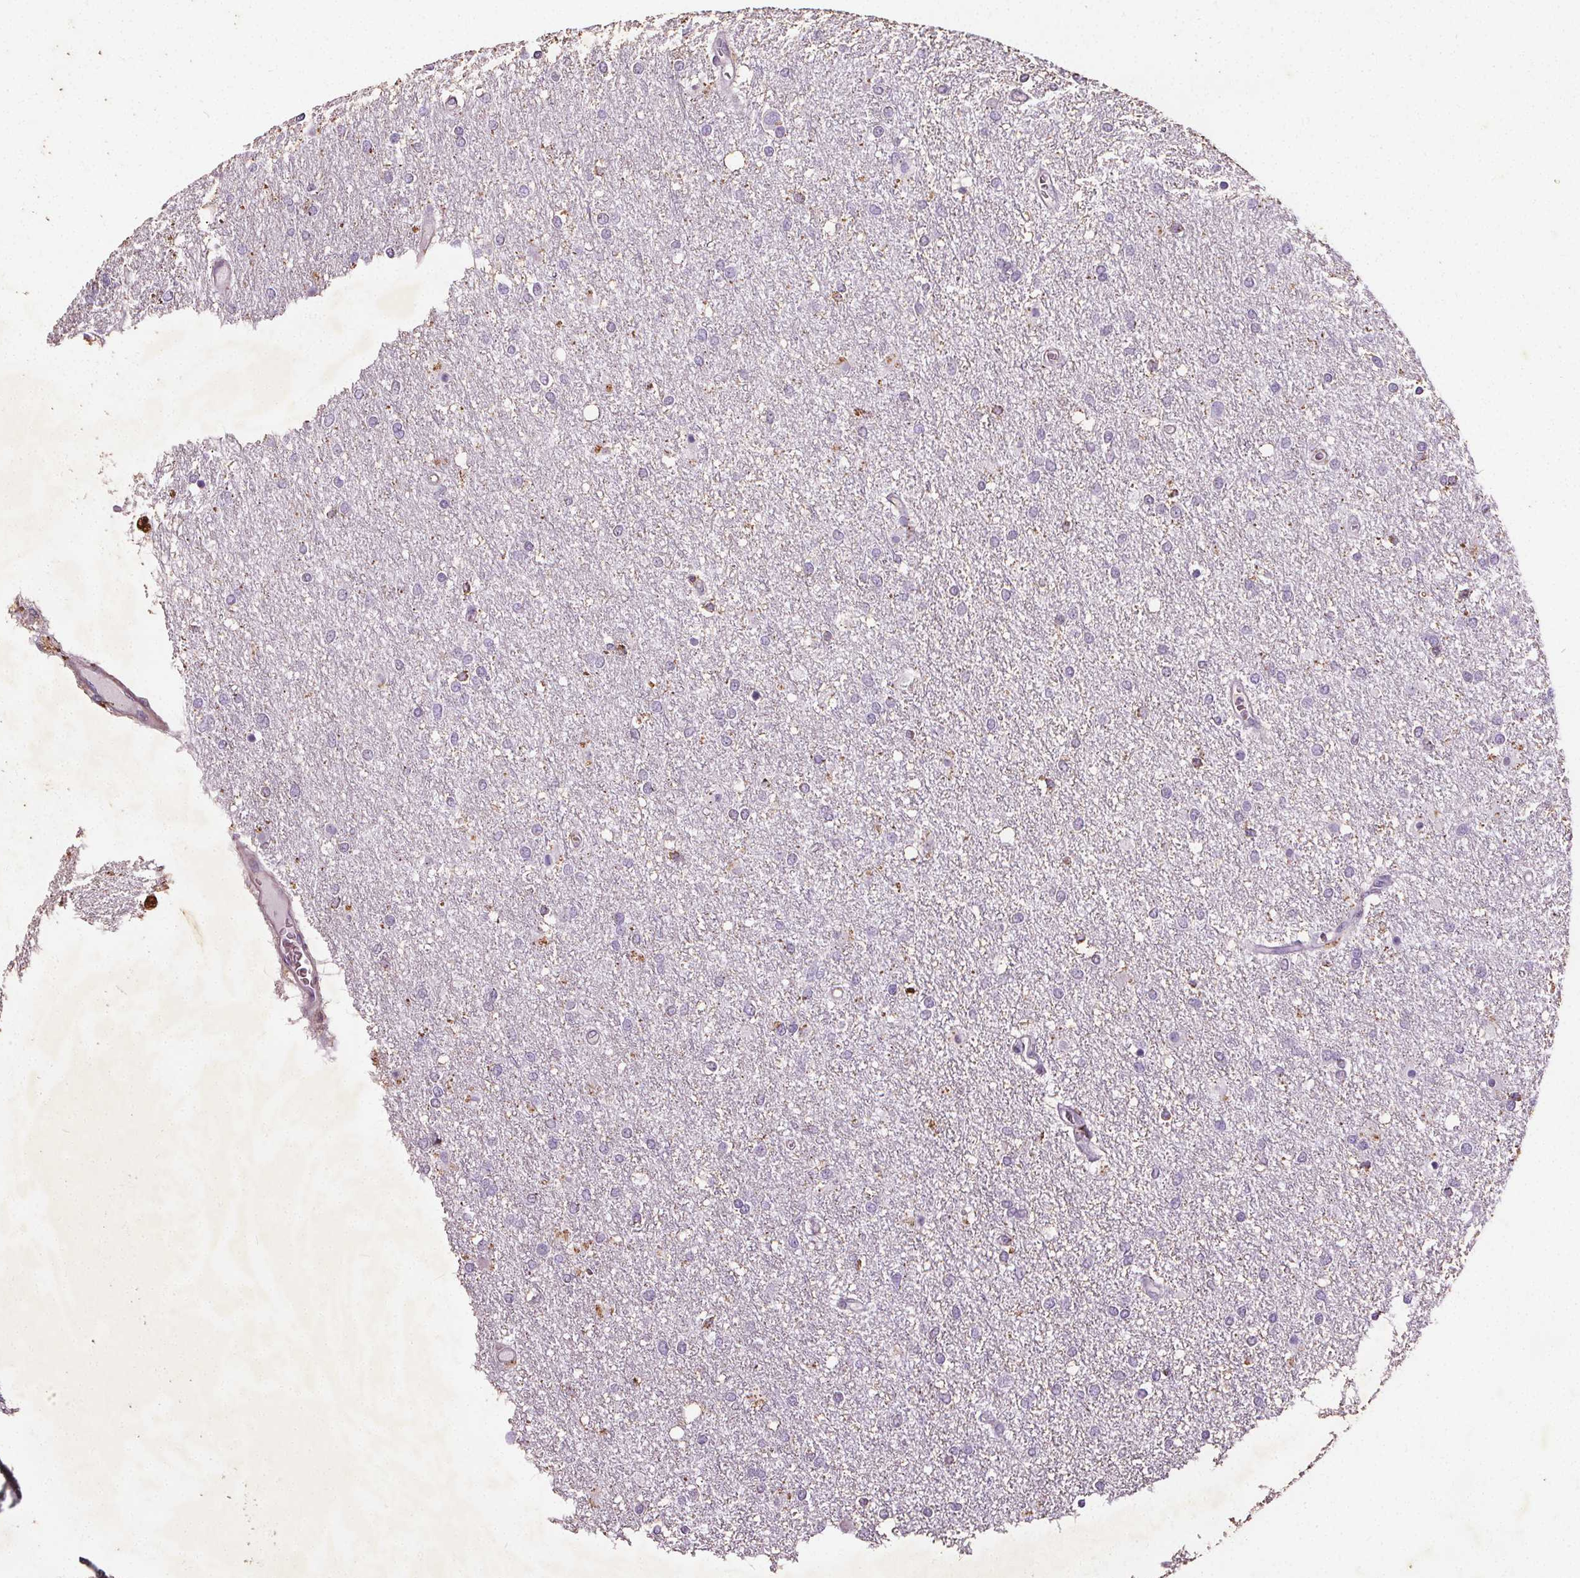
{"staining": {"intensity": "negative", "quantity": "none", "location": "none"}, "tissue": "glioma", "cell_type": "Tumor cells", "image_type": "cancer", "snomed": [{"axis": "morphology", "description": "Glioma, malignant, High grade"}, {"axis": "topography", "description": "Brain"}], "caption": "Glioma was stained to show a protein in brown. There is no significant positivity in tumor cells.", "gene": "C19orf84", "patient": {"sex": "female", "age": 61}}